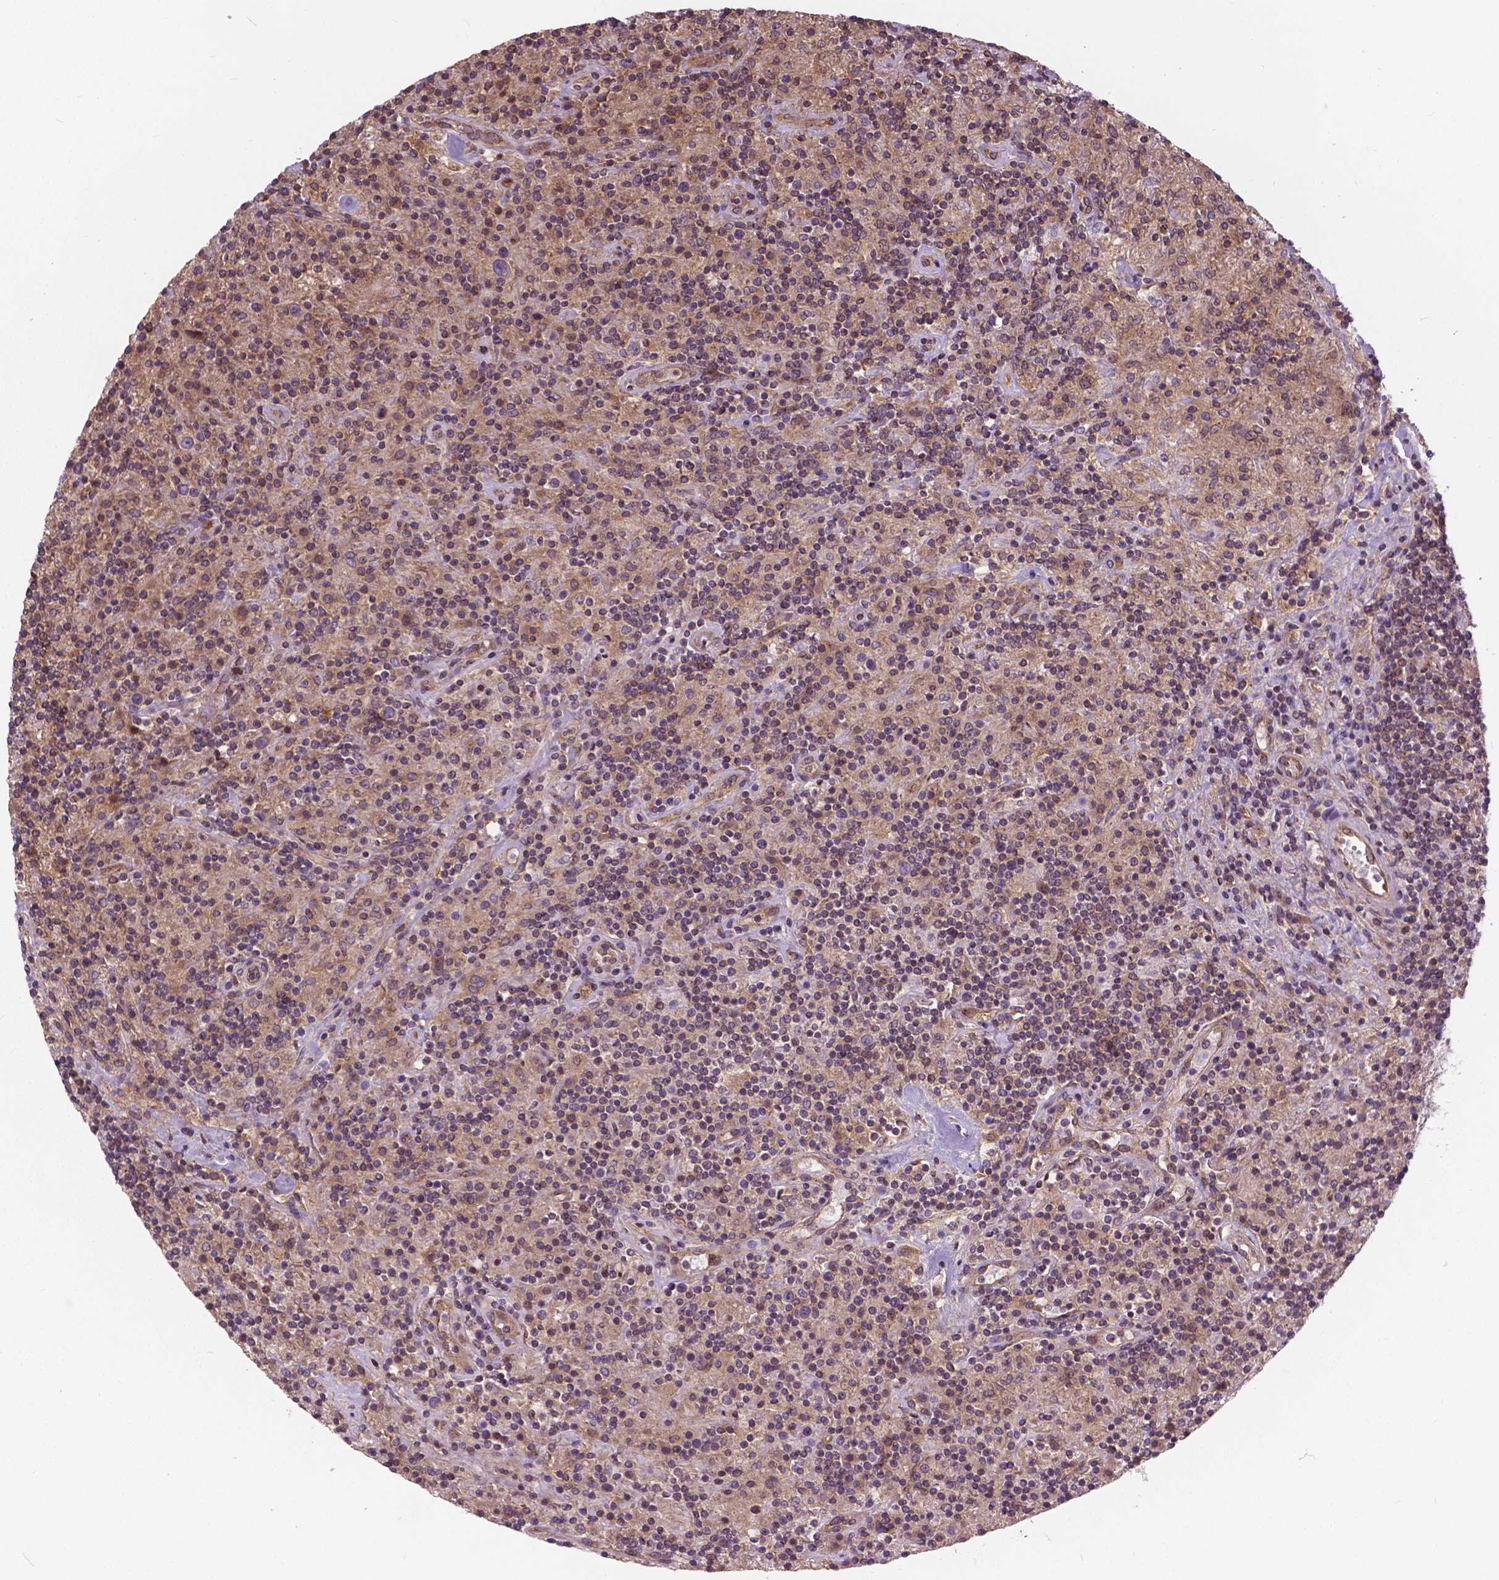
{"staining": {"intensity": "weak", "quantity": ">75%", "location": "cytoplasmic/membranous"}, "tissue": "lymphoma", "cell_type": "Tumor cells", "image_type": "cancer", "snomed": [{"axis": "morphology", "description": "Hodgkin's disease, NOS"}, {"axis": "topography", "description": "Lymph node"}], "caption": "This is a photomicrograph of immunohistochemistry (IHC) staining of lymphoma, which shows weak positivity in the cytoplasmic/membranous of tumor cells.", "gene": "MZT1", "patient": {"sex": "male", "age": 70}}